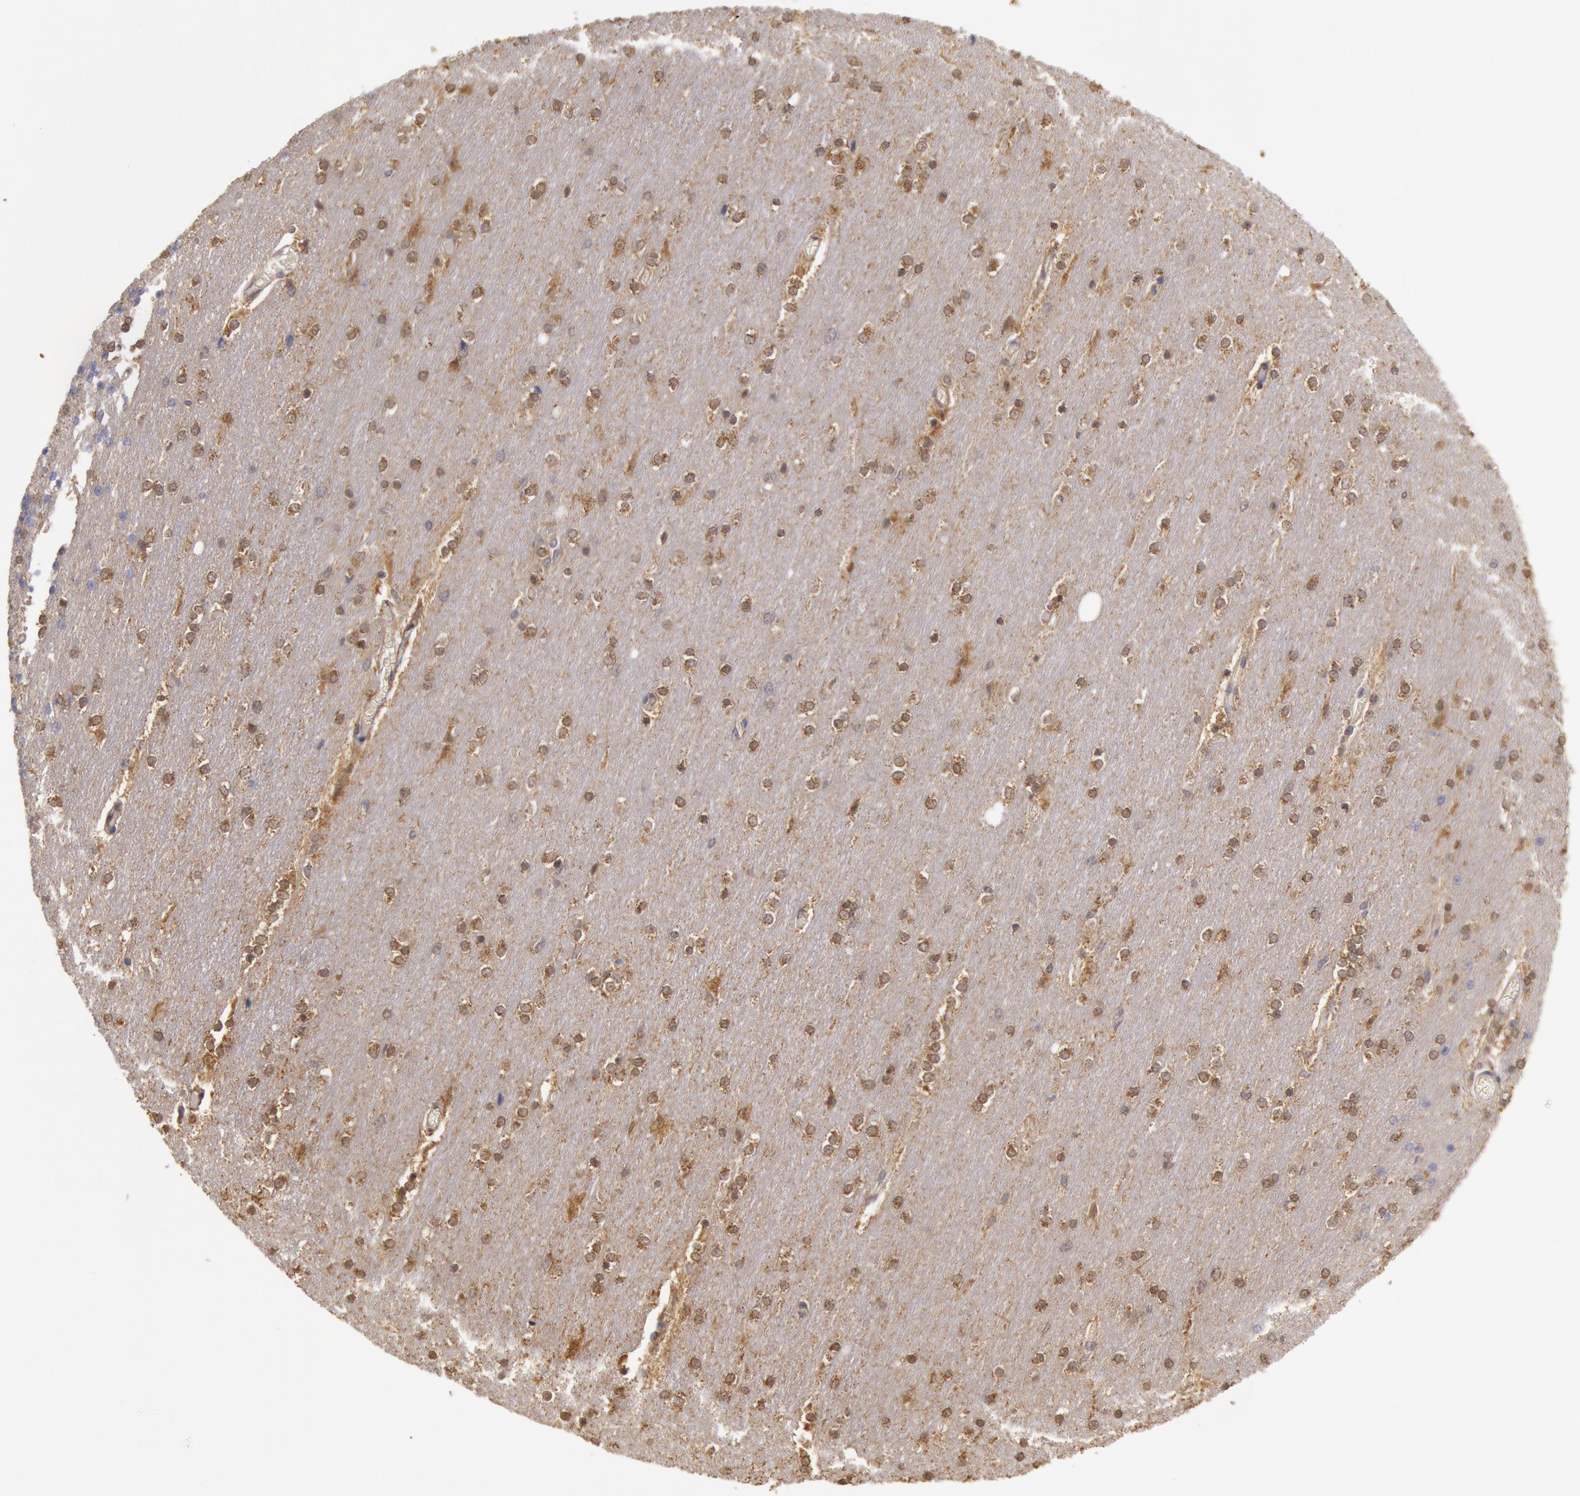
{"staining": {"intensity": "weak", "quantity": "<25%", "location": "cytoplasmic/membranous"}, "tissue": "cerebellum", "cell_type": "Cells in granular layer", "image_type": "normal", "snomed": [{"axis": "morphology", "description": "Normal tissue, NOS"}, {"axis": "topography", "description": "Cerebellum"}], "caption": "Immunohistochemical staining of unremarkable cerebellum demonstrates no significant expression in cells in granular layer. (DAB (3,3'-diaminobenzidine) immunohistochemistry, high magnification).", "gene": "MPST", "patient": {"sex": "female", "age": 54}}